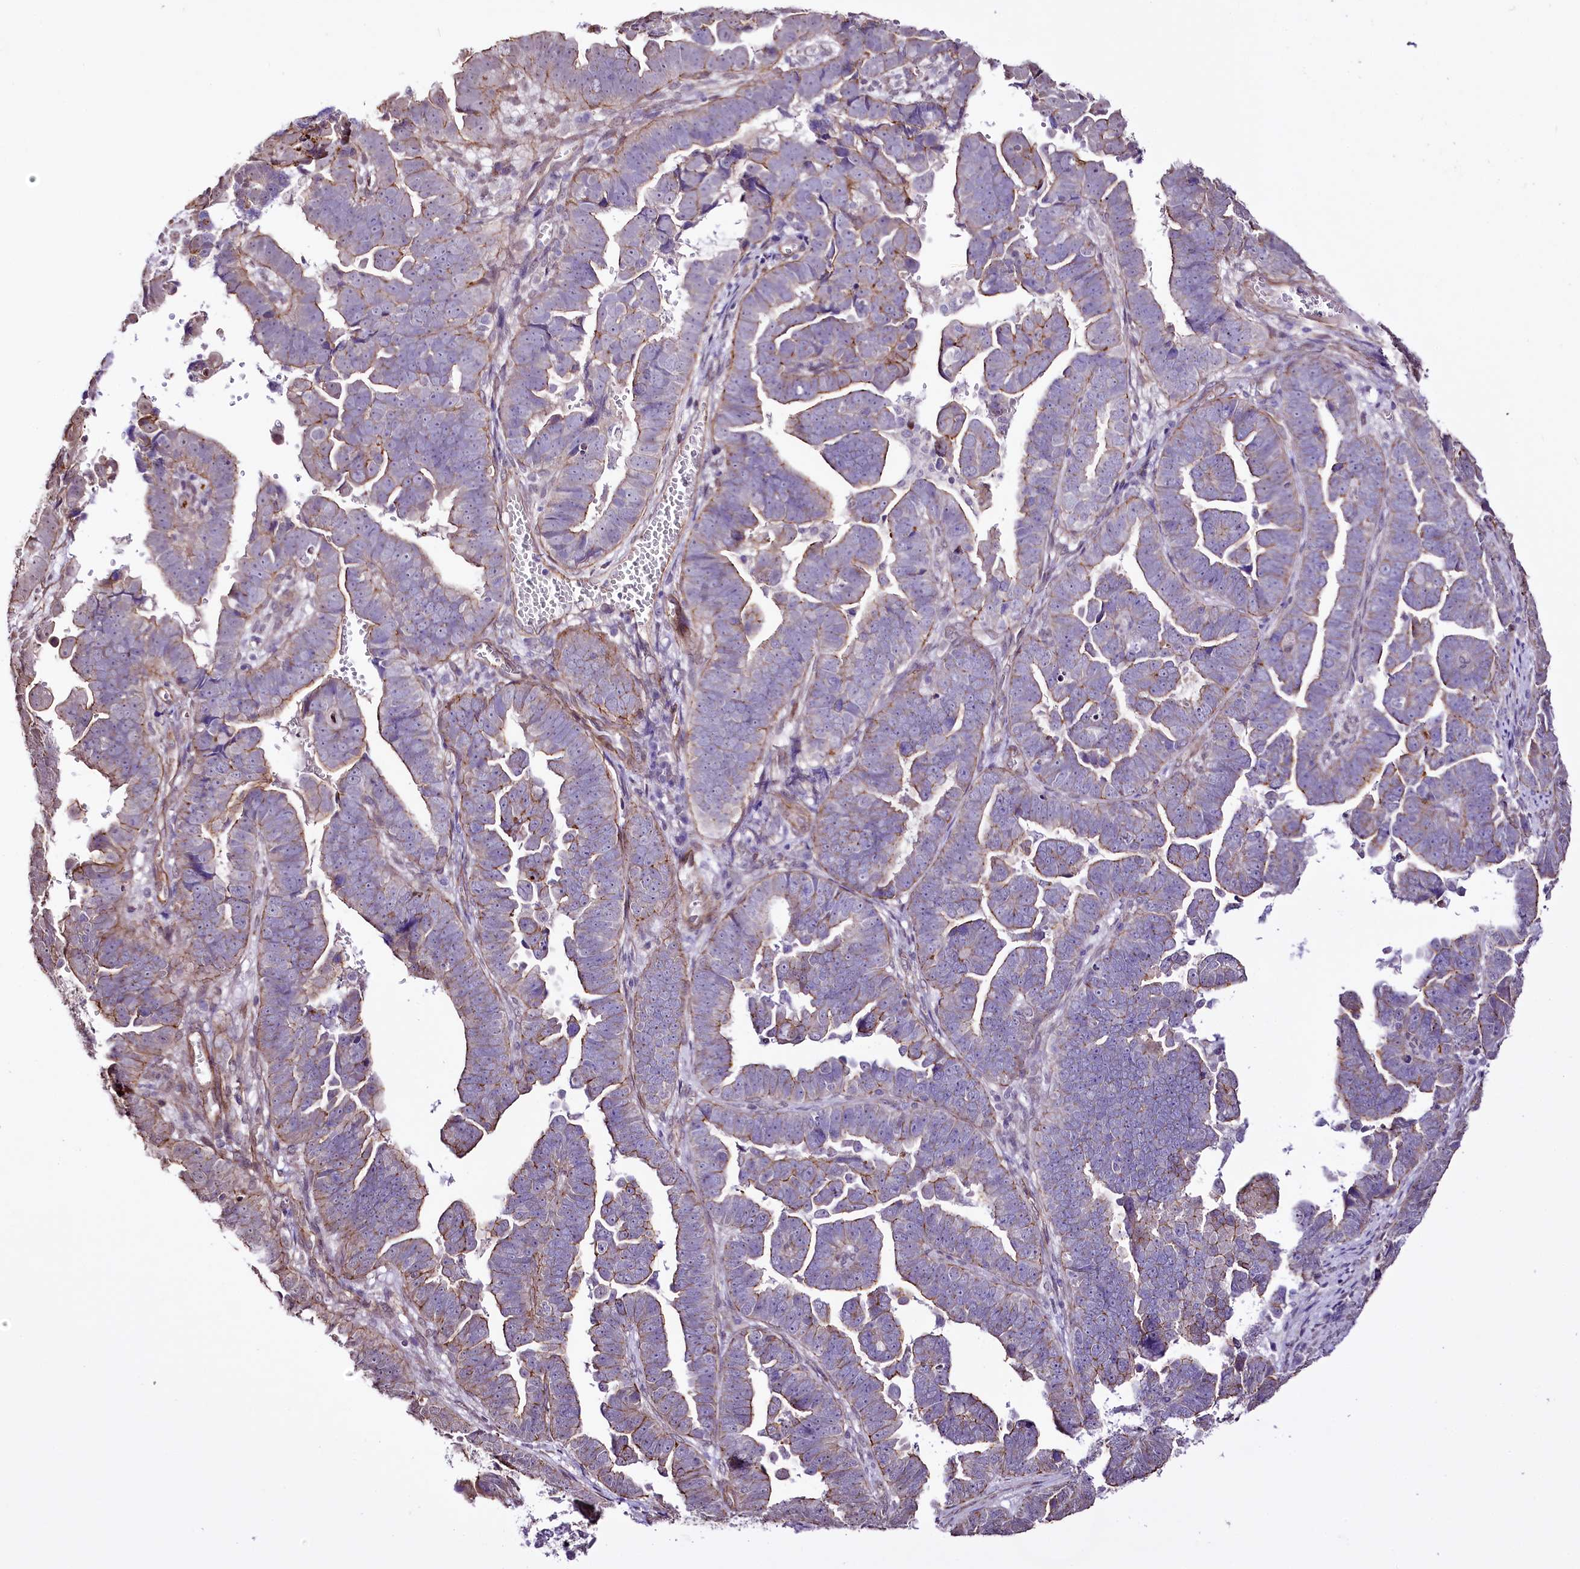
{"staining": {"intensity": "weak", "quantity": "25%-75%", "location": "cytoplasmic/membranous"}, "tissue": "endometrial cancer", "cell_type": "Tumor cells", "image_type": "cancer", "snomed": [{"axis": "morphology", "description": "Adenocarcinoma, NOS"}, {"axis": "topography", "description": "Endometrium"}], "caption": "Protein analysis of adenocarcinoma (endometrial) tissue displays weak cytoplasmic/membranous positivity in about 25%-75% of tumor cells. The staining was performed using DAB, with brown indicating positive protein expression. Nuclei are stained blue with hematoxylin.", "gene": "ST7", "patient": {"sex": "female", "age": 75}}